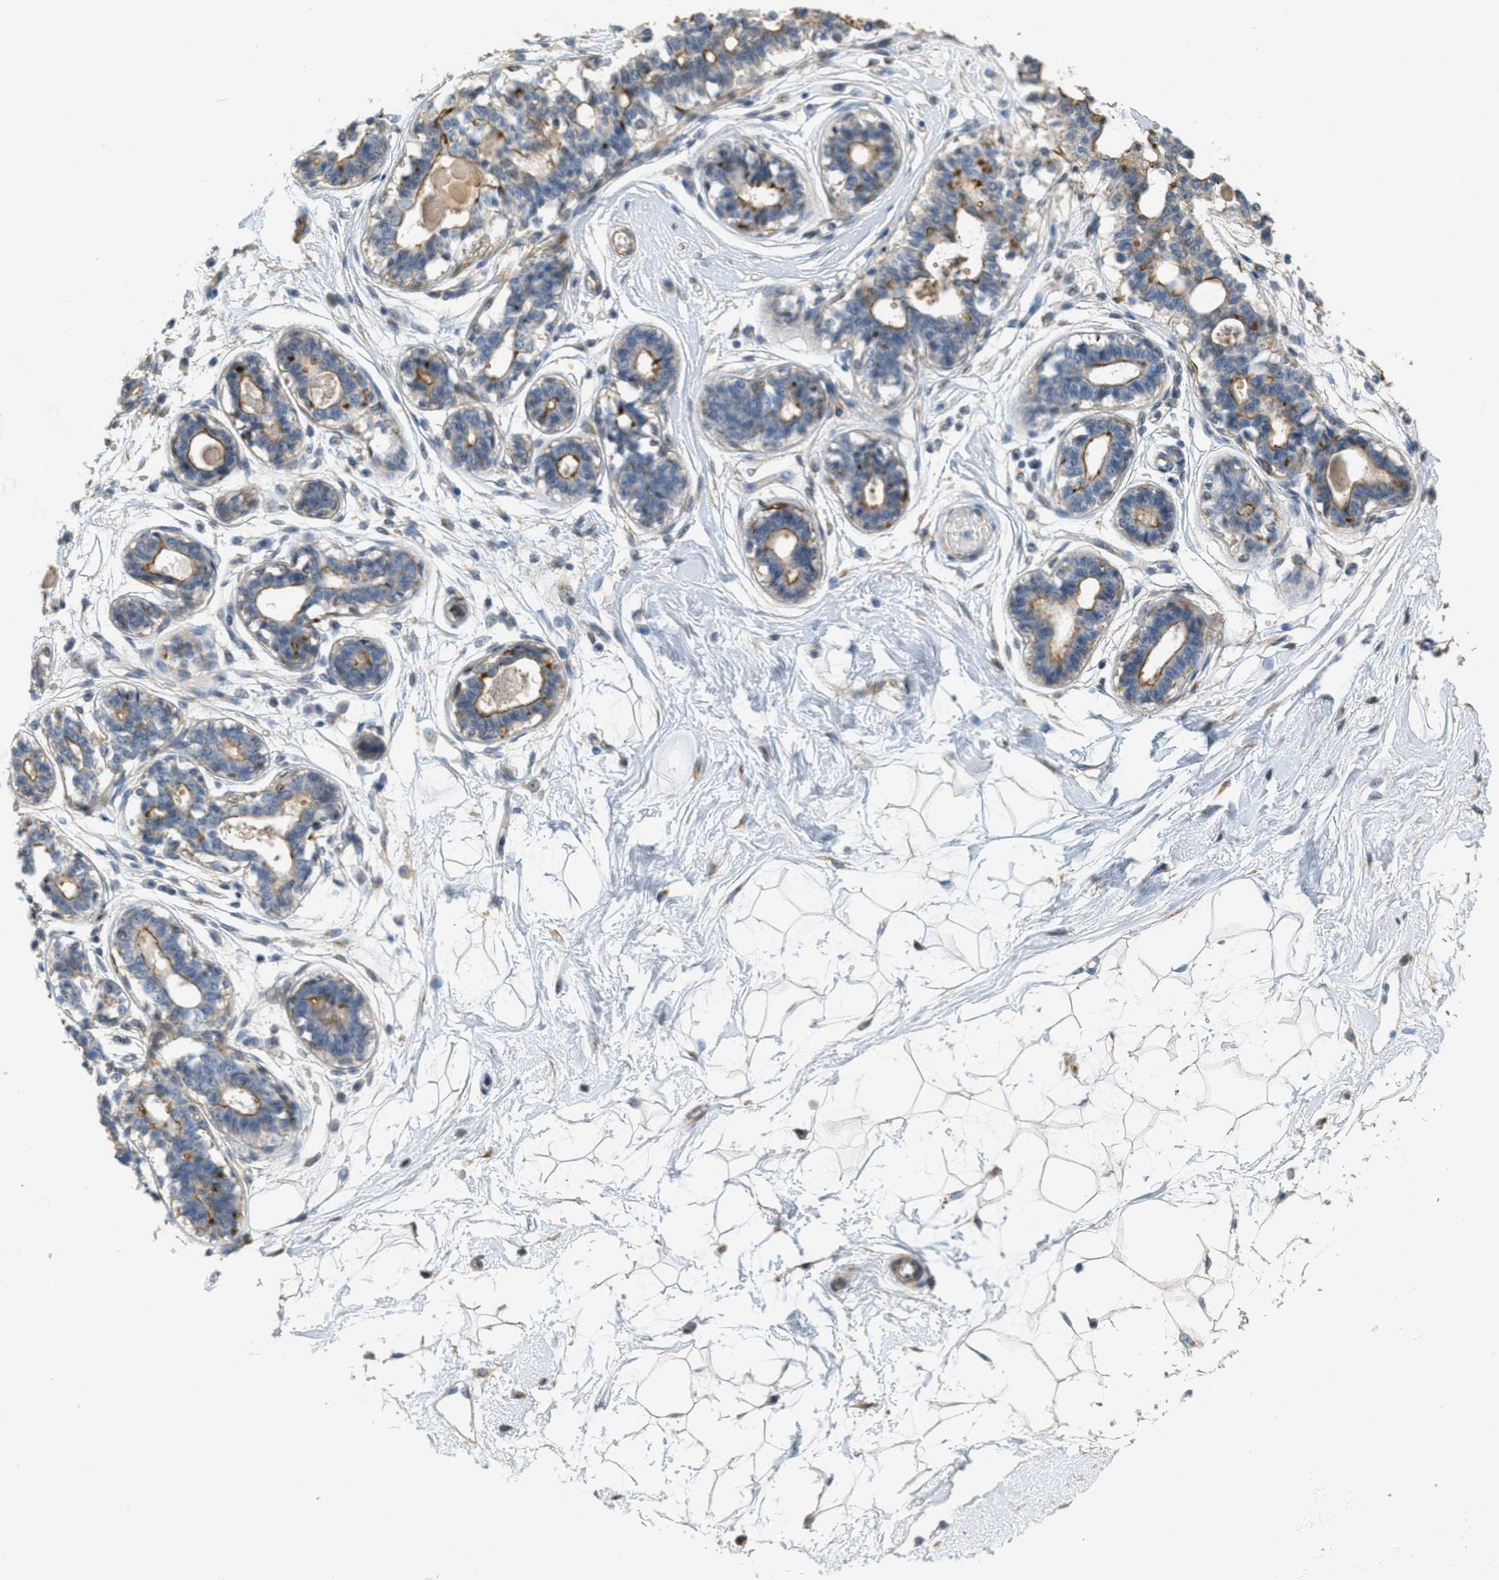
{"staining": {"intensity": "negative", "quantity": "none", "location": "none"}, "tissue": "breast", "cell_type": "Adipocytes", "image_type": "normal", "snomed": [{"axis": "morphology", "description": "Normal tissue, NOS"}, {"axis": "topography", "description": "Breast"}], "caption": "IHC image of benign breast stained for a protein (brown), which displays no staining in adipocytes. The staining is performed using DAB brown chromogen with nuclei counter-stained in using hematoxylin.", "gene": "ADCY5", "patient": {"sex": "female", "age": 45}}